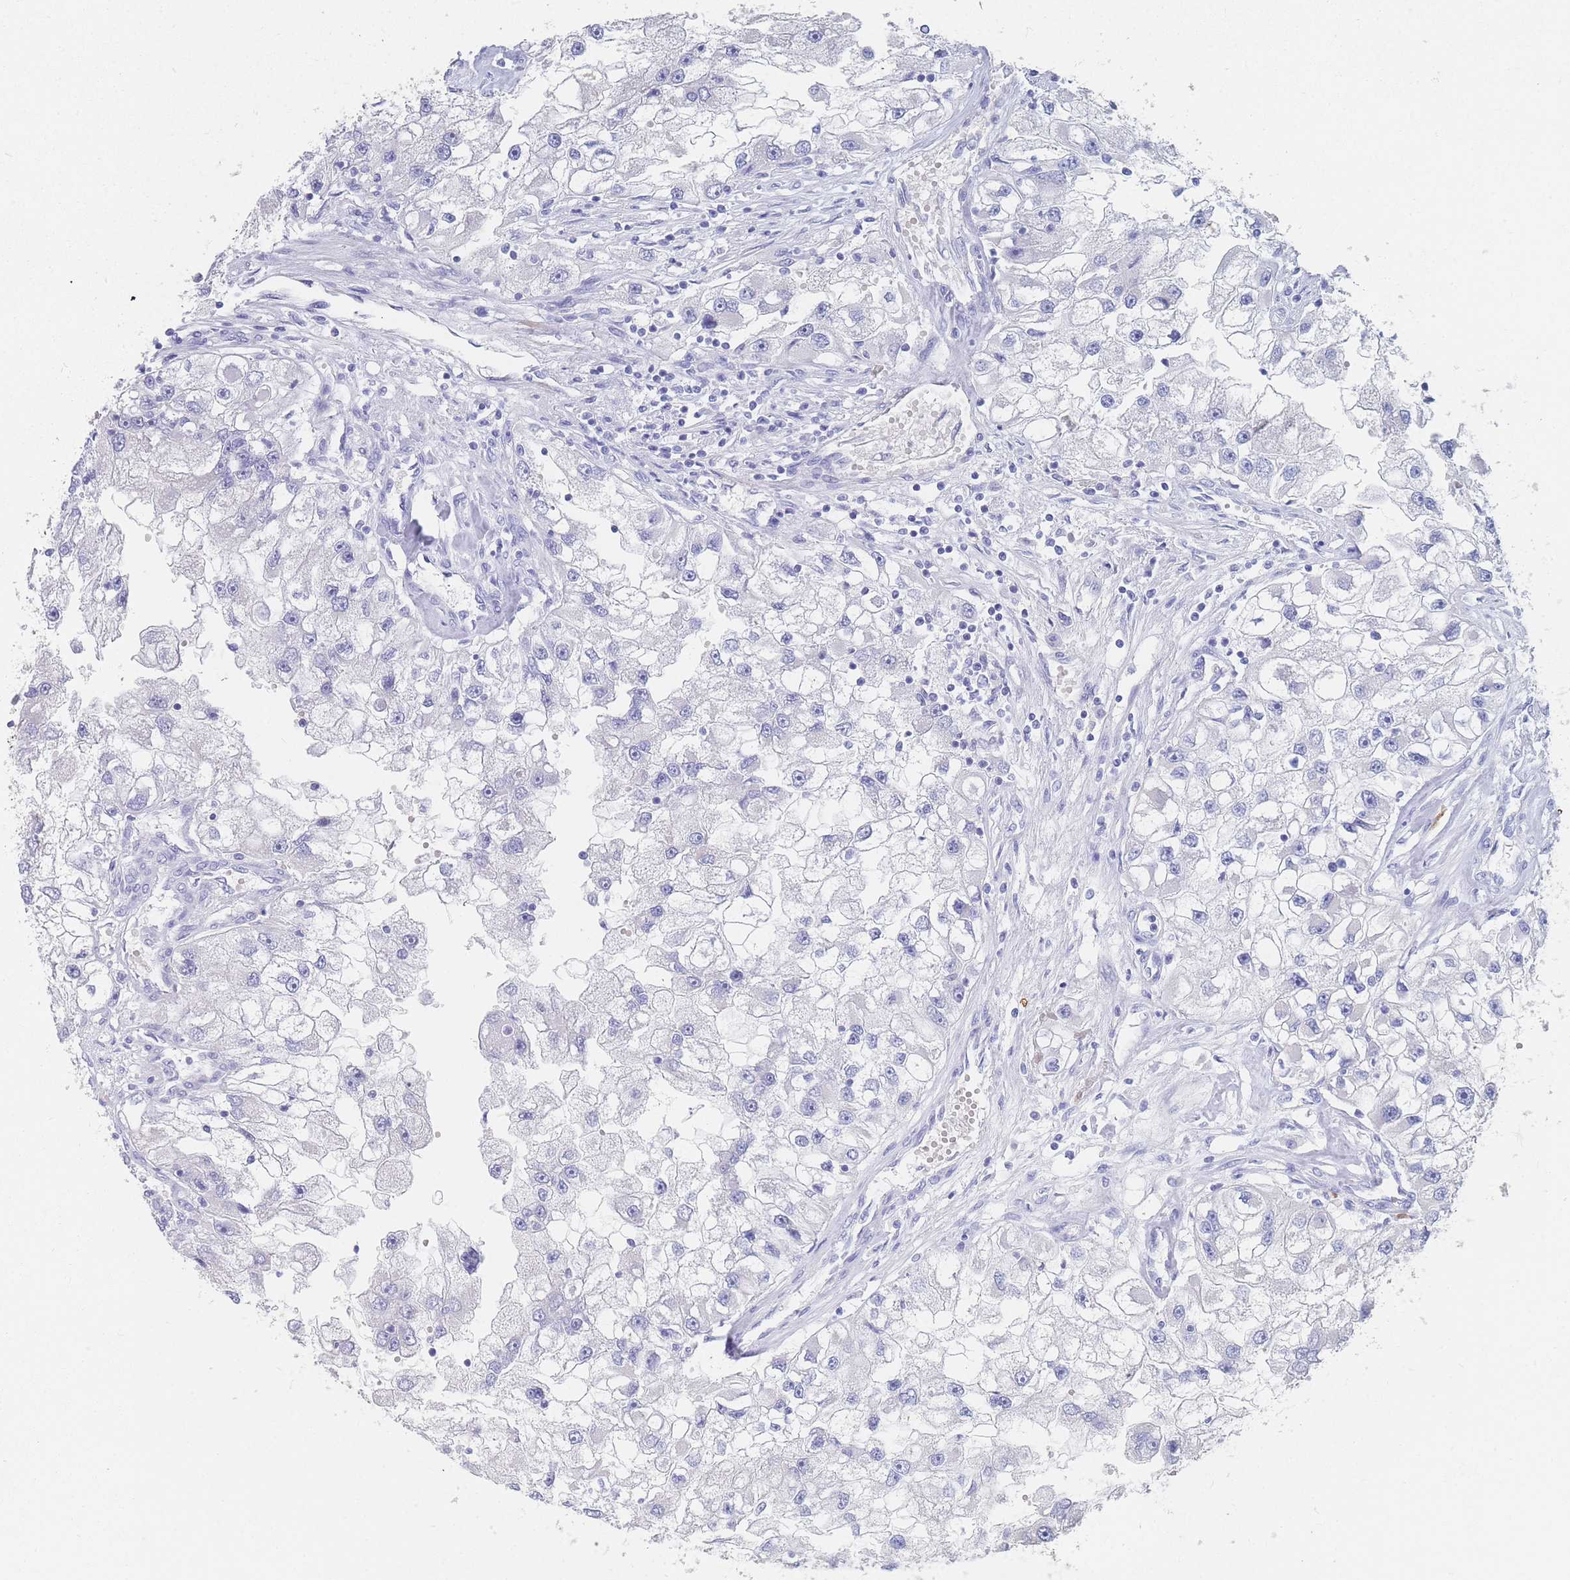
{"staining": {"intensity": "negative", "quantity": "none", "location": "none"}, "tissue": "renal cancer", "cell_type": "Tumor cells", "image_type": "cancer", "snomed": [{"axis": "morphology", "description": "Adenocarcinoma, NOS"}, {"axis": "topography", "description": "Kidney"}], "caption": "The immunohistochemistry (IHC) photomicrograph has no significant positivity in tumor cells of renal adenocarcinoma tissue. Nuclei are stained in blue.", "gene": "SLC25A35", "patient": {"sex": "male", "age": 63}}